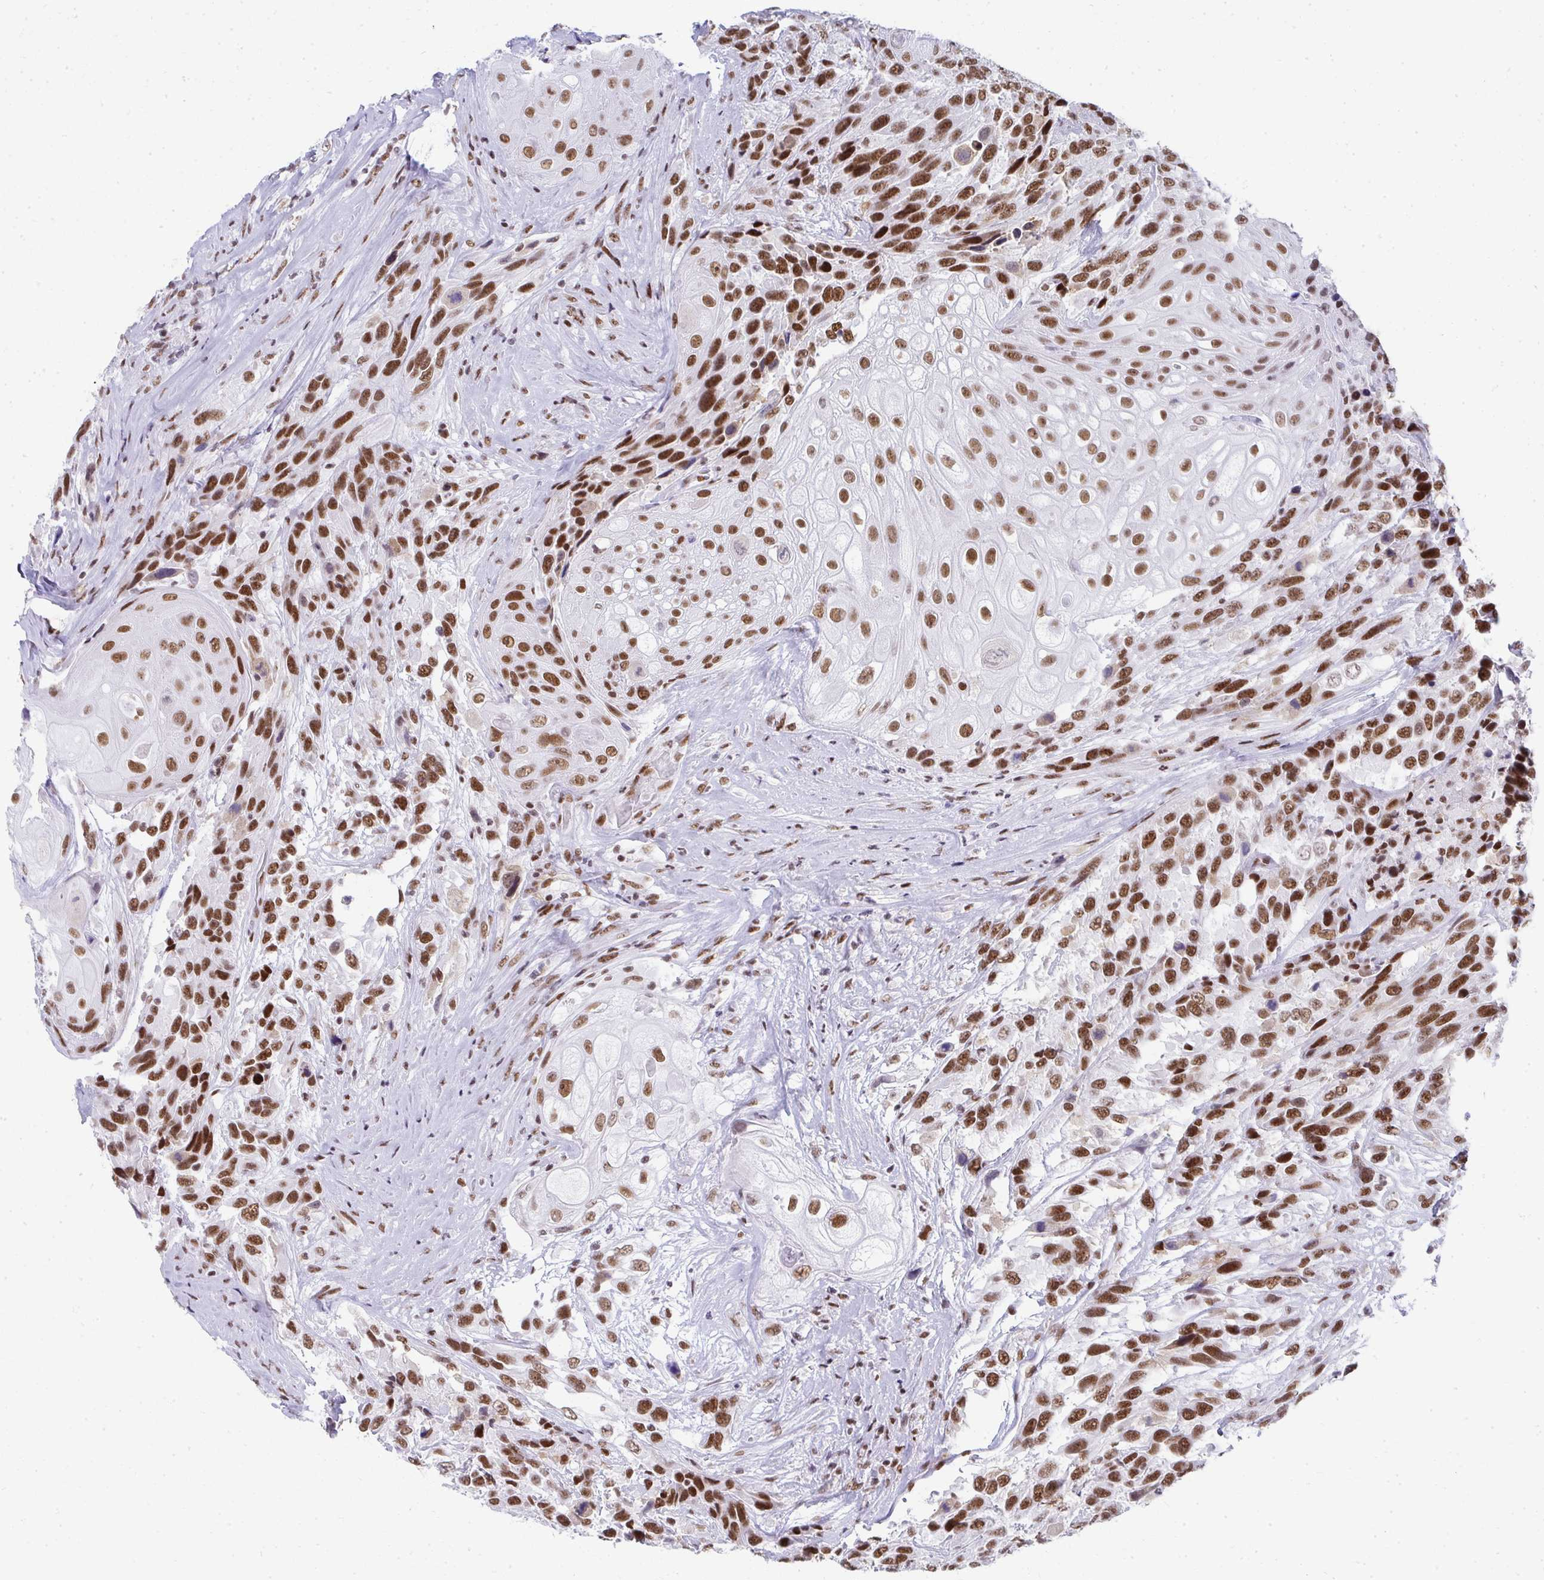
{"staining": {"intensity": "strong", "quantity": ">75%", "location": "nuclear"}, "tissue": "urothelial cancer", "cell_type": "Tumor cells", "image_type": "cancer", "snomed": [{"axis": "morphology", "description": "Urothelial carcinoma, High grade"}, {"axis": "topography", "description": "Urinary bladder"}], "caption": "Protein expression analysis of urothelial carcinoma (high-grade) demonstrates strong nuclear positivity in about >75% of tumor cells.", "gene": "CREBBP", "patient": {"sex": "female", "age": 70}}